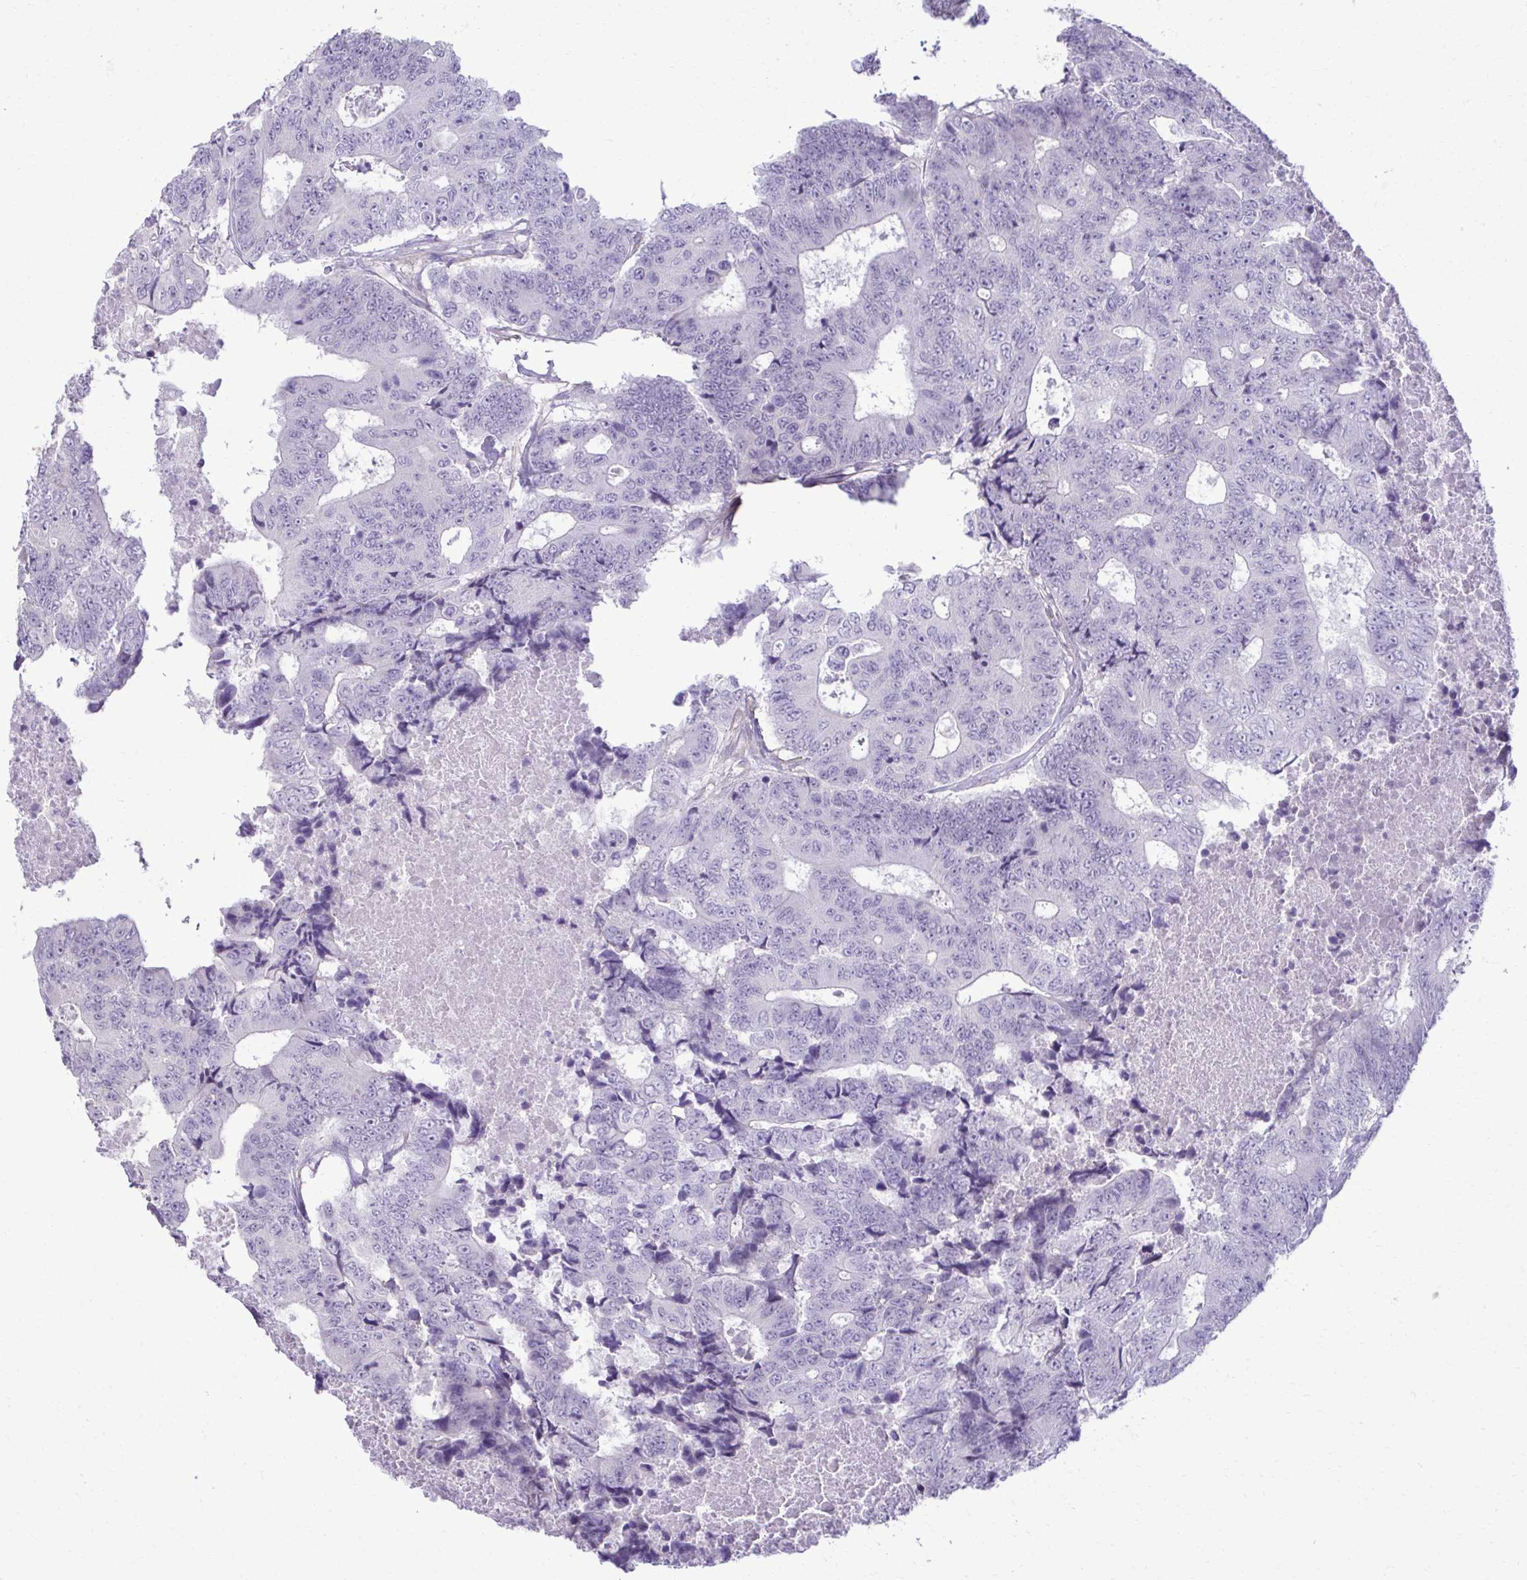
{"staining": {"intensity": "negative", "quantity": "none", "location": "none"}, "tissue": "colorectal cancer", "cell_type": "Tumor cells", "image_type": "cancer", "snomed": [{"axis": "morphology", "description": "Adenocarcinoma, NOS"}, {"axis": "topography", "description": "Colon"}], "caption": "The IHC photomicrograph has no significant staining in tumor cells of colorectal cancer tissue. (Stains: DAB (3,3'-diaminobenzidine) immunohistochemistry (IHC) with hematoxylin counter stain, Microscopy: brightfield microscopy at high magnification).", "gene": "SLC30A3", "patient": {"sex": "female", "age": 48}}